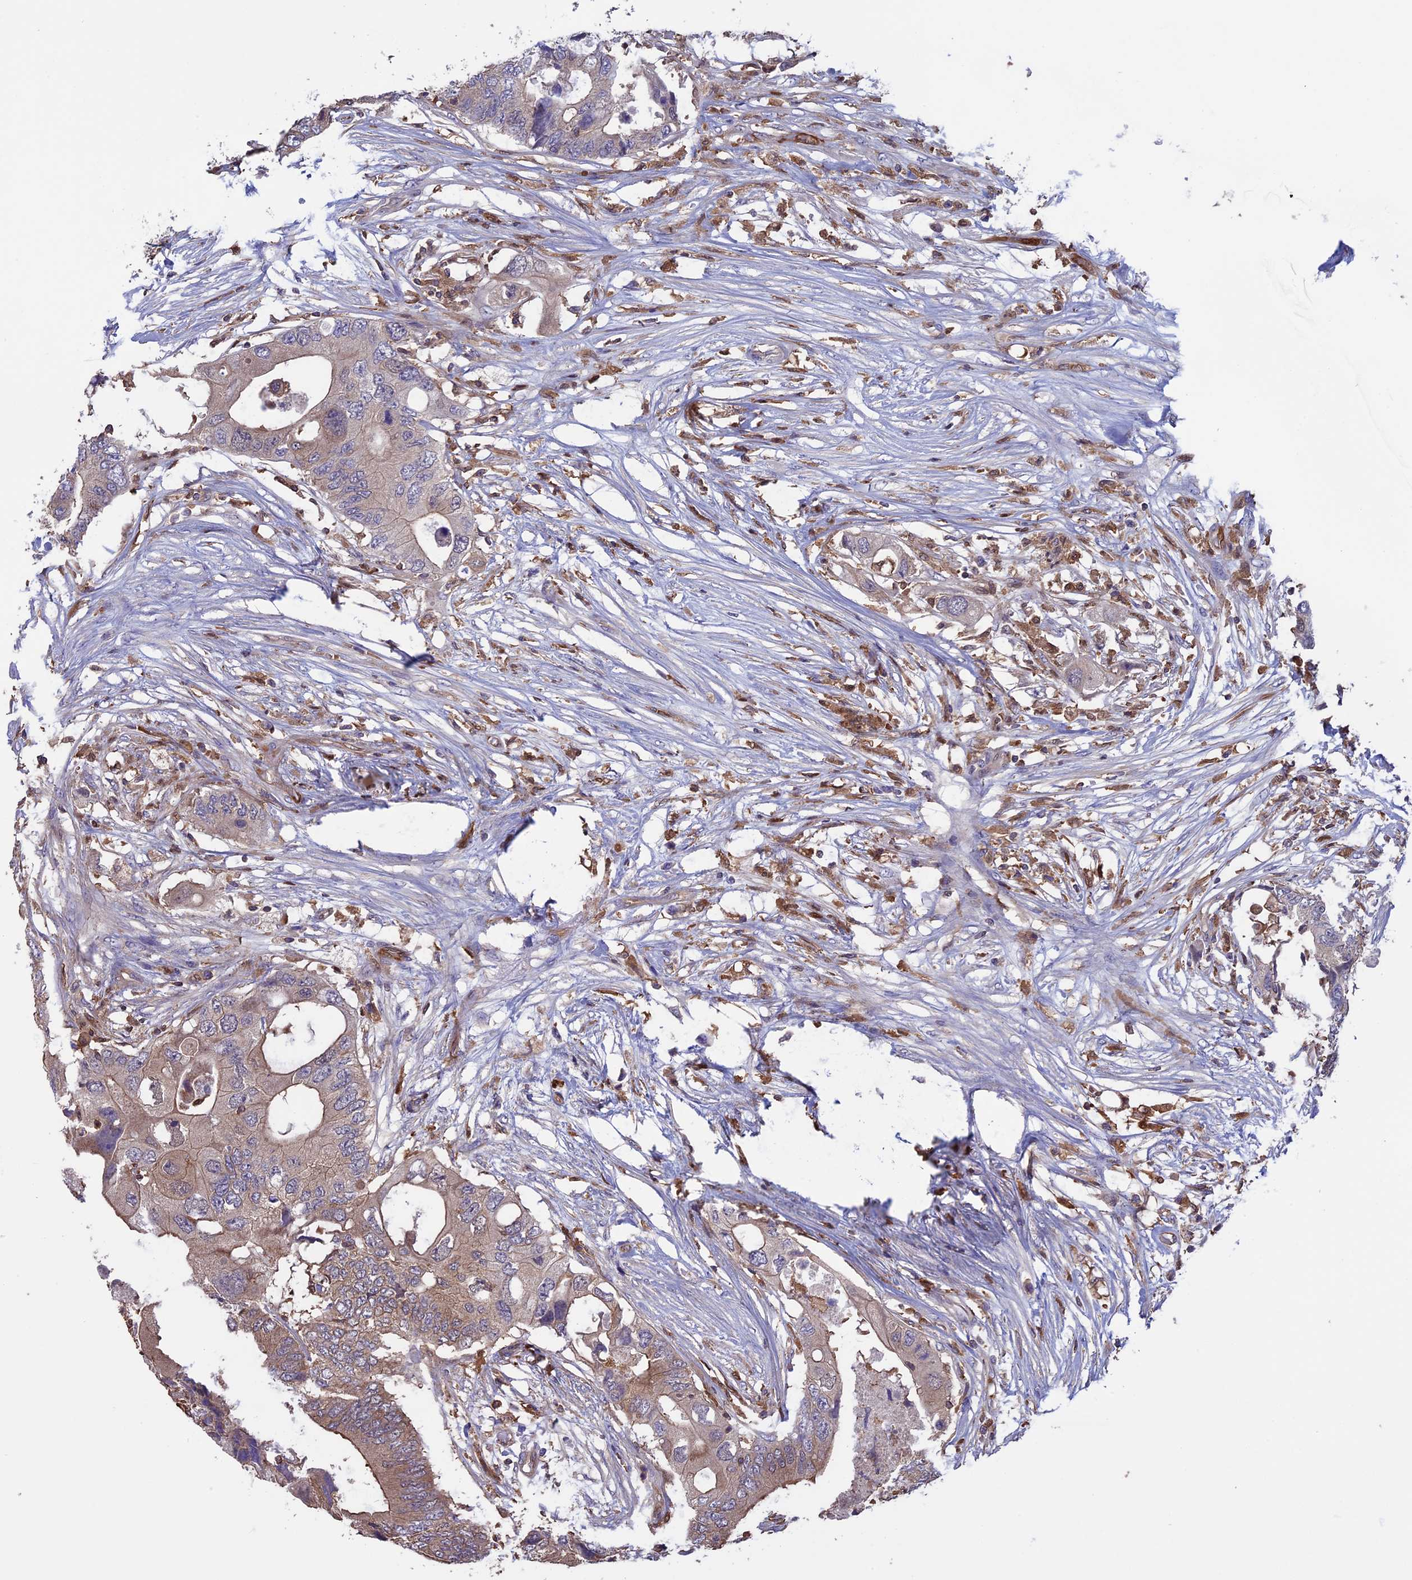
{"staining": {"intensity": "weak", "quantity": "<25%", "location": "cytoplasmic/membranous"}, "tissue": "colorectal cancer", "cell_type": "Tumor cells", "image_type": "cancer", "snomed": [{"axis": "morphology", "description": "Adenocarcinoma, NOS"}, {"axis": "topography", "description": "Colon"}], "caption": "DAB immunohistochemical staining of colorectal cancer (adenocarcinoma) shows no significant expression in tumor cells.", "gene": "ARHGAP18", "patient": {"sex": "male", "age": 71}}